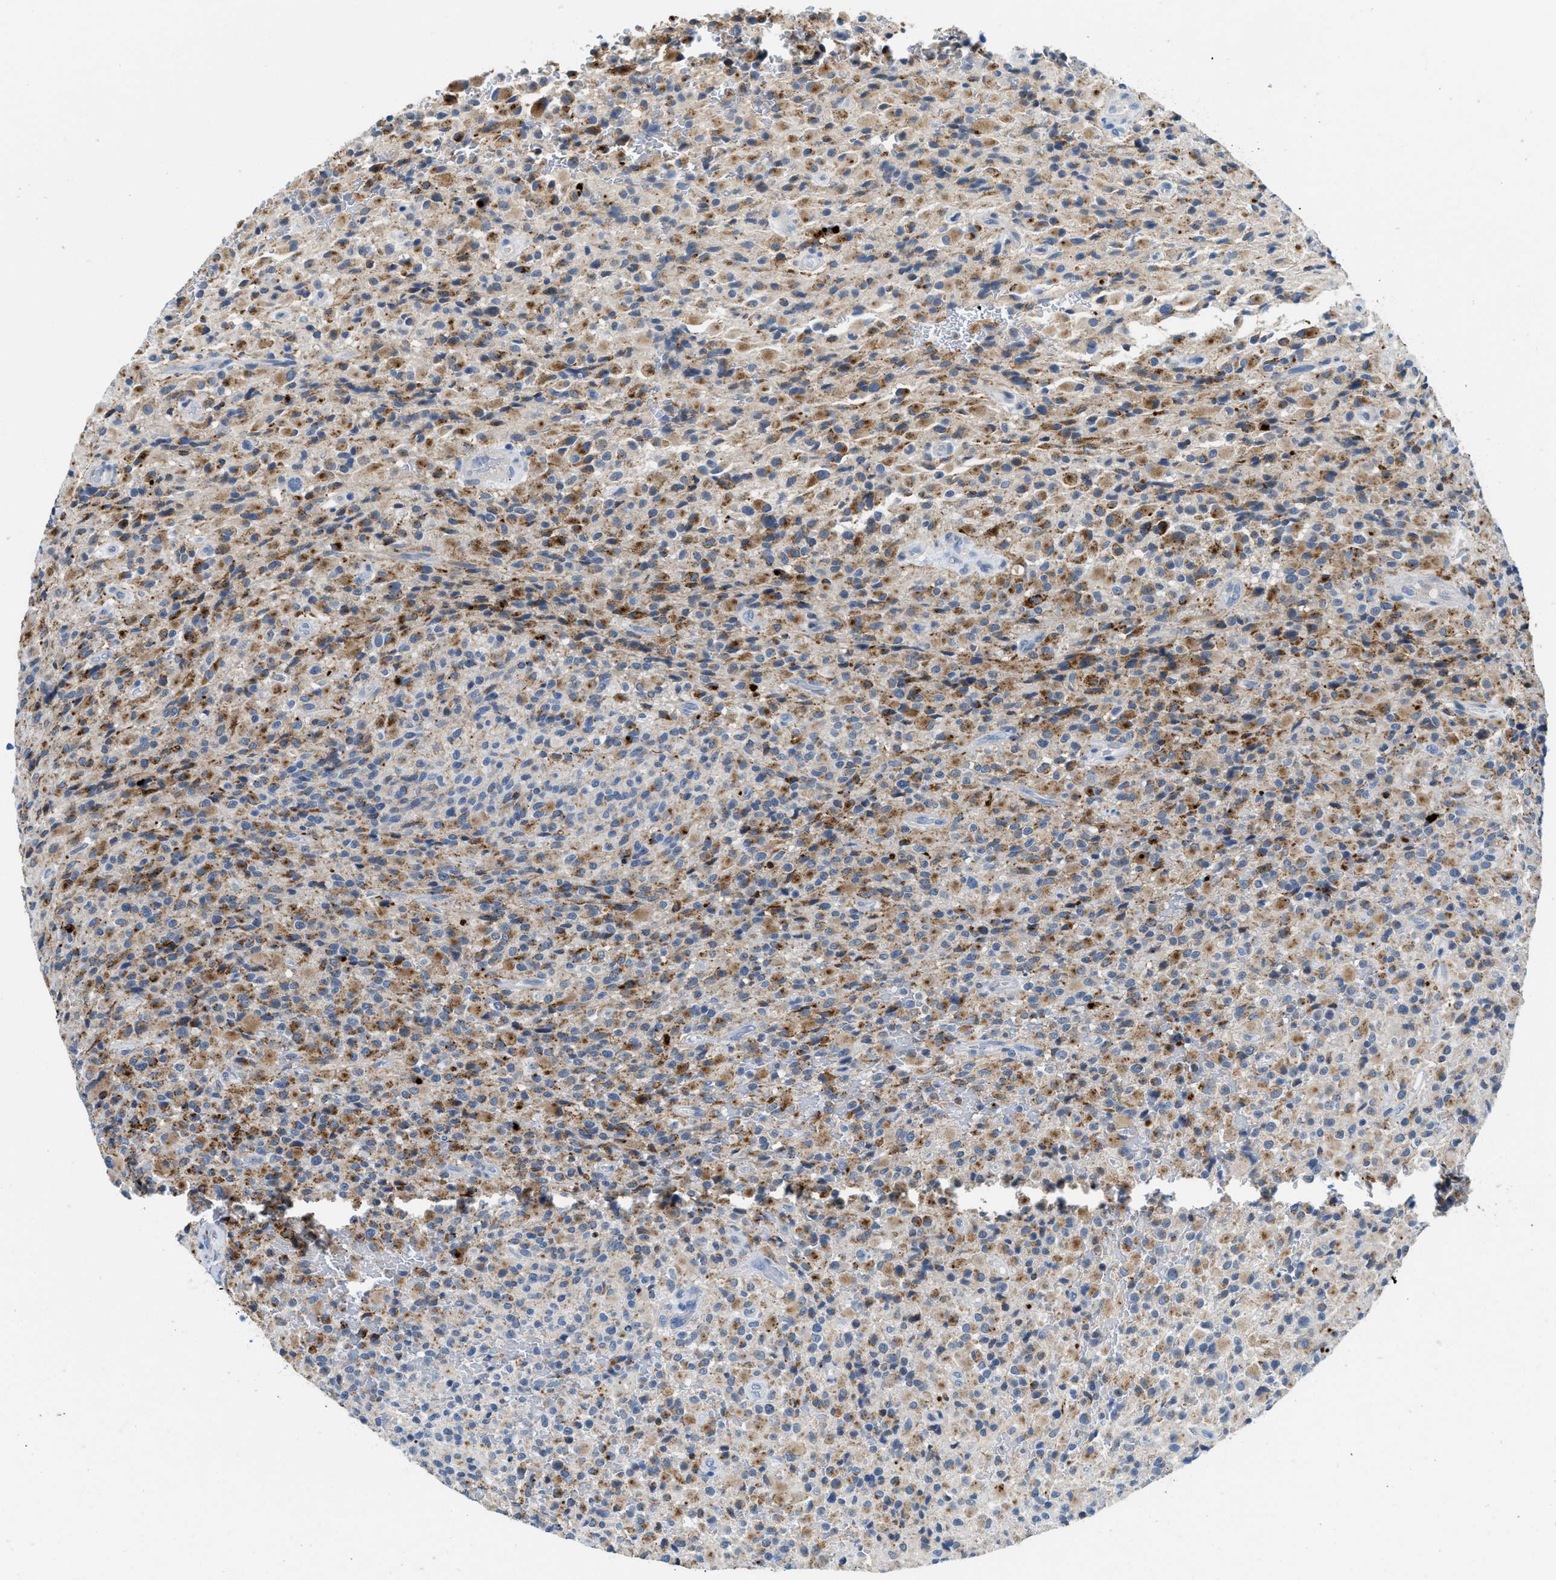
{"staining": {"intensity": "strong", "quantity": "25%-75%", "location": "cytoplasmic/membranous"}, "tissue": "glioma", "cell_type": "Tumor cells", "image_type": "cancer", "snomed": [{"axis": "morphology", "description": "Glioma, malignant, High grade"}, {"axis": "topography", "description": "Brain"}], "caption": "The immunohistochemical stain highlights strong cytoplasmic/membranous positivity in tumor cells of malignant glioma (high-grade) tissue.", "gene": "TSPAN3", "patient": {"sex": "male", "age": 71}}